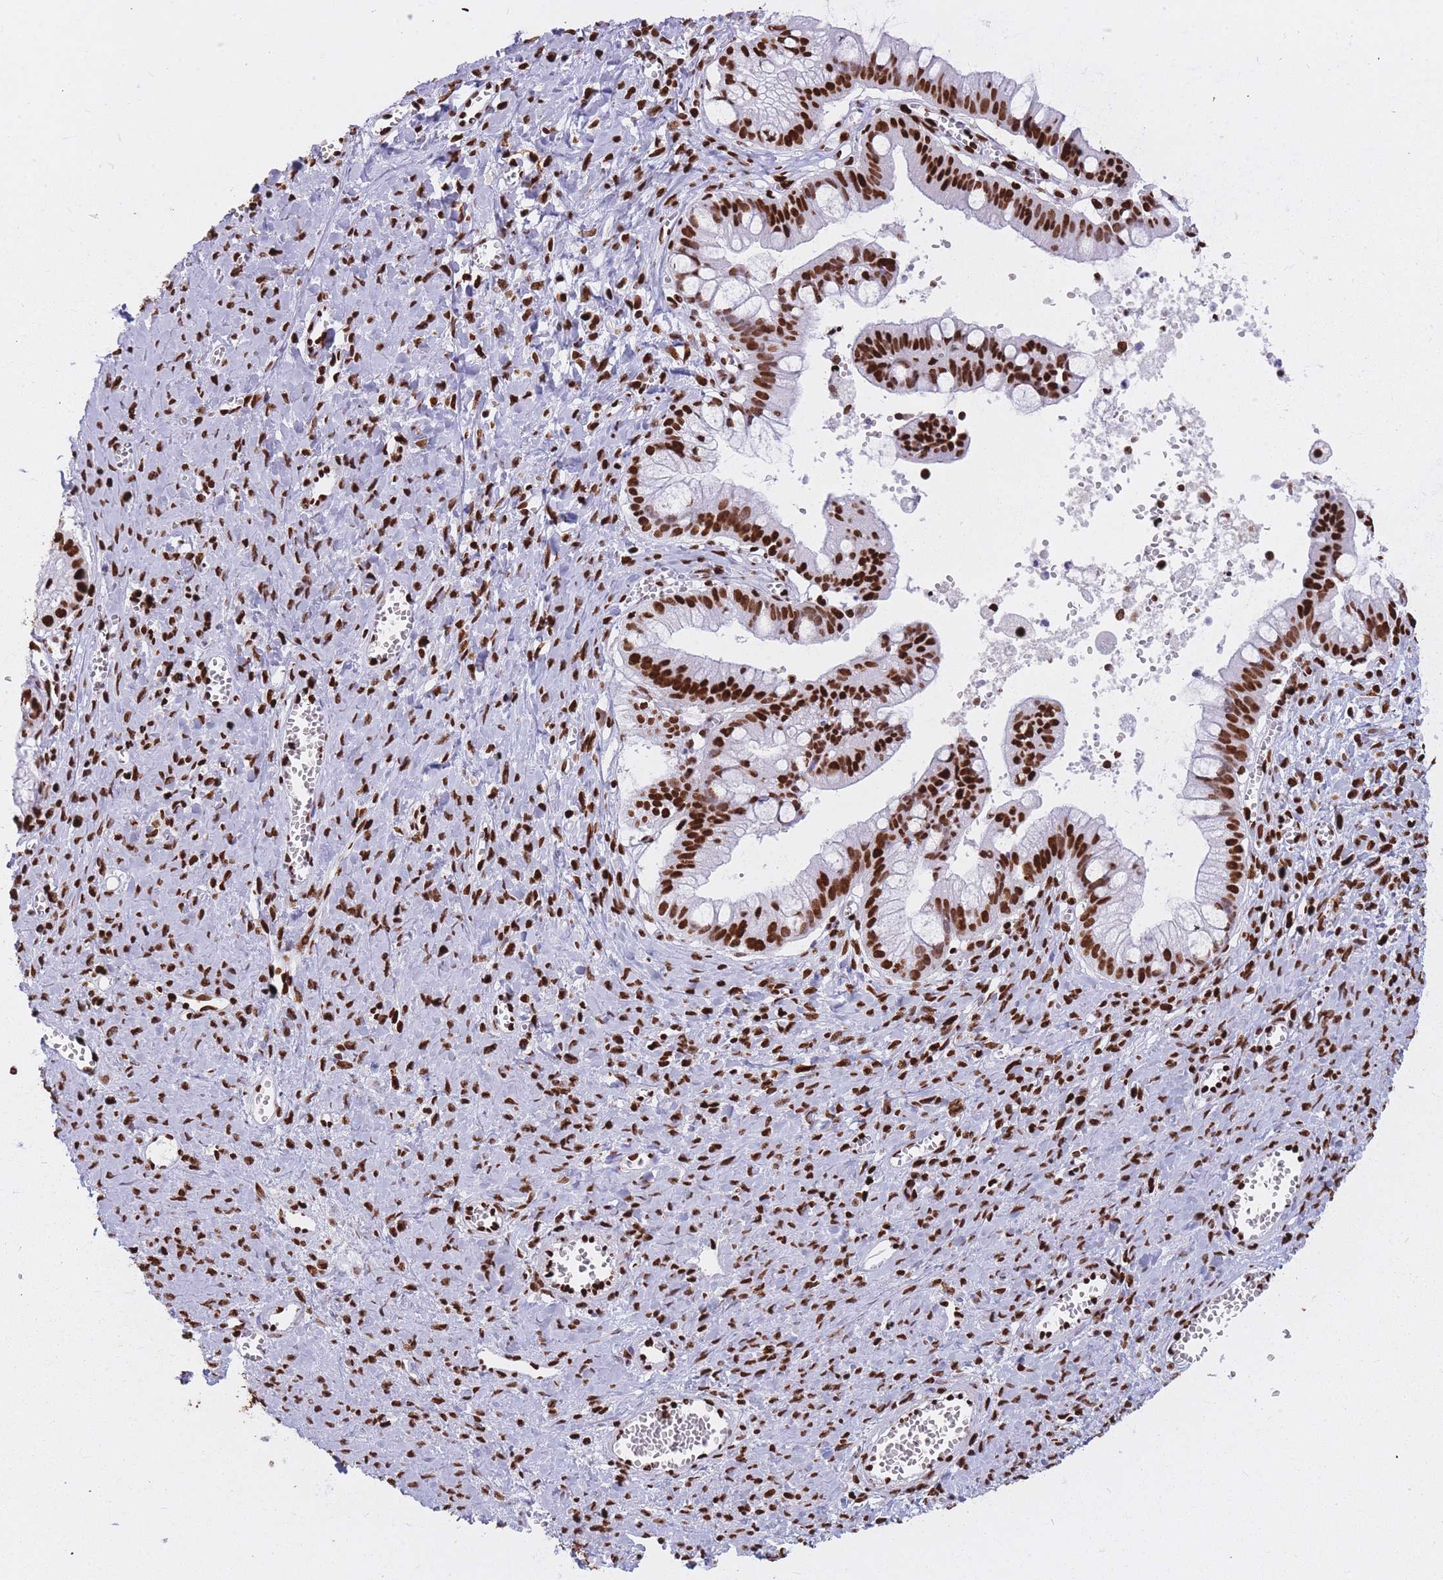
{"staining": {"intensity": "strong", "quantity": ">75%", "location": "nuclear"}, "tissue": "ovarian cancer", "cell_type": "Tumor cells", "image_type": "cancer", "snomed": [{"axis": "morphology", "description": "Cystadenocarcinoma, mucinous, NOS"}, {"axis": "topography", "description": "Ovary"}], "caption": "High-power microscopy captured an immunohistochemistry (IHC) micrograph of ovarian cancer, revealing strong nuclear positivity in approximately >75% of tumor cells.", "gene": "HNRNPUL1", "patient": {"sex": "female", "age": 70}}